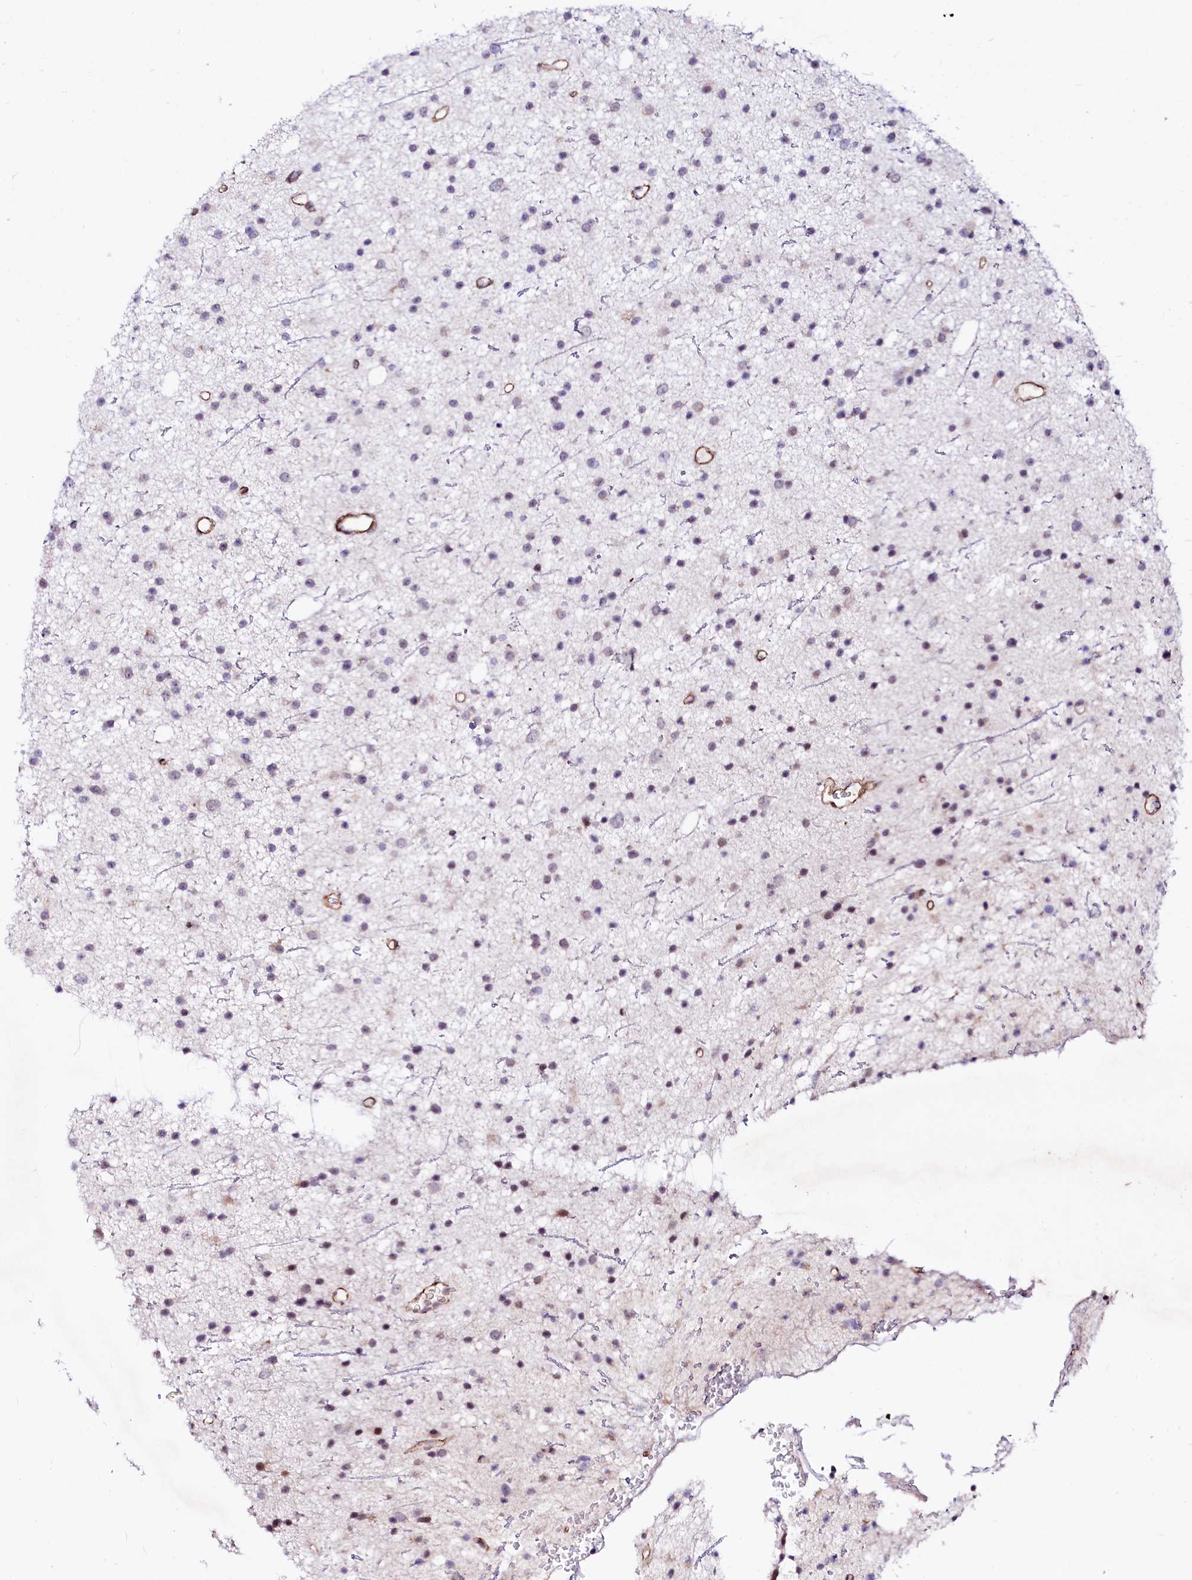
{"staining": {"intensity": "negative", "quantity": "none", "location": "none"}, "tissue": "glioma", "cell_type": "Tumor cells", "image_type": "cancer", "snomed": [{"axis": "morphology", "description": "Glioma, malignant, Low grade"}, {"axis": "topography", "description": "Cerebral cortex"}], "caption": "Tumor cells are negative for brown protein staining in glioma.", "gene": "GPR176", "patient": {"sex": "female", "age": 39}}